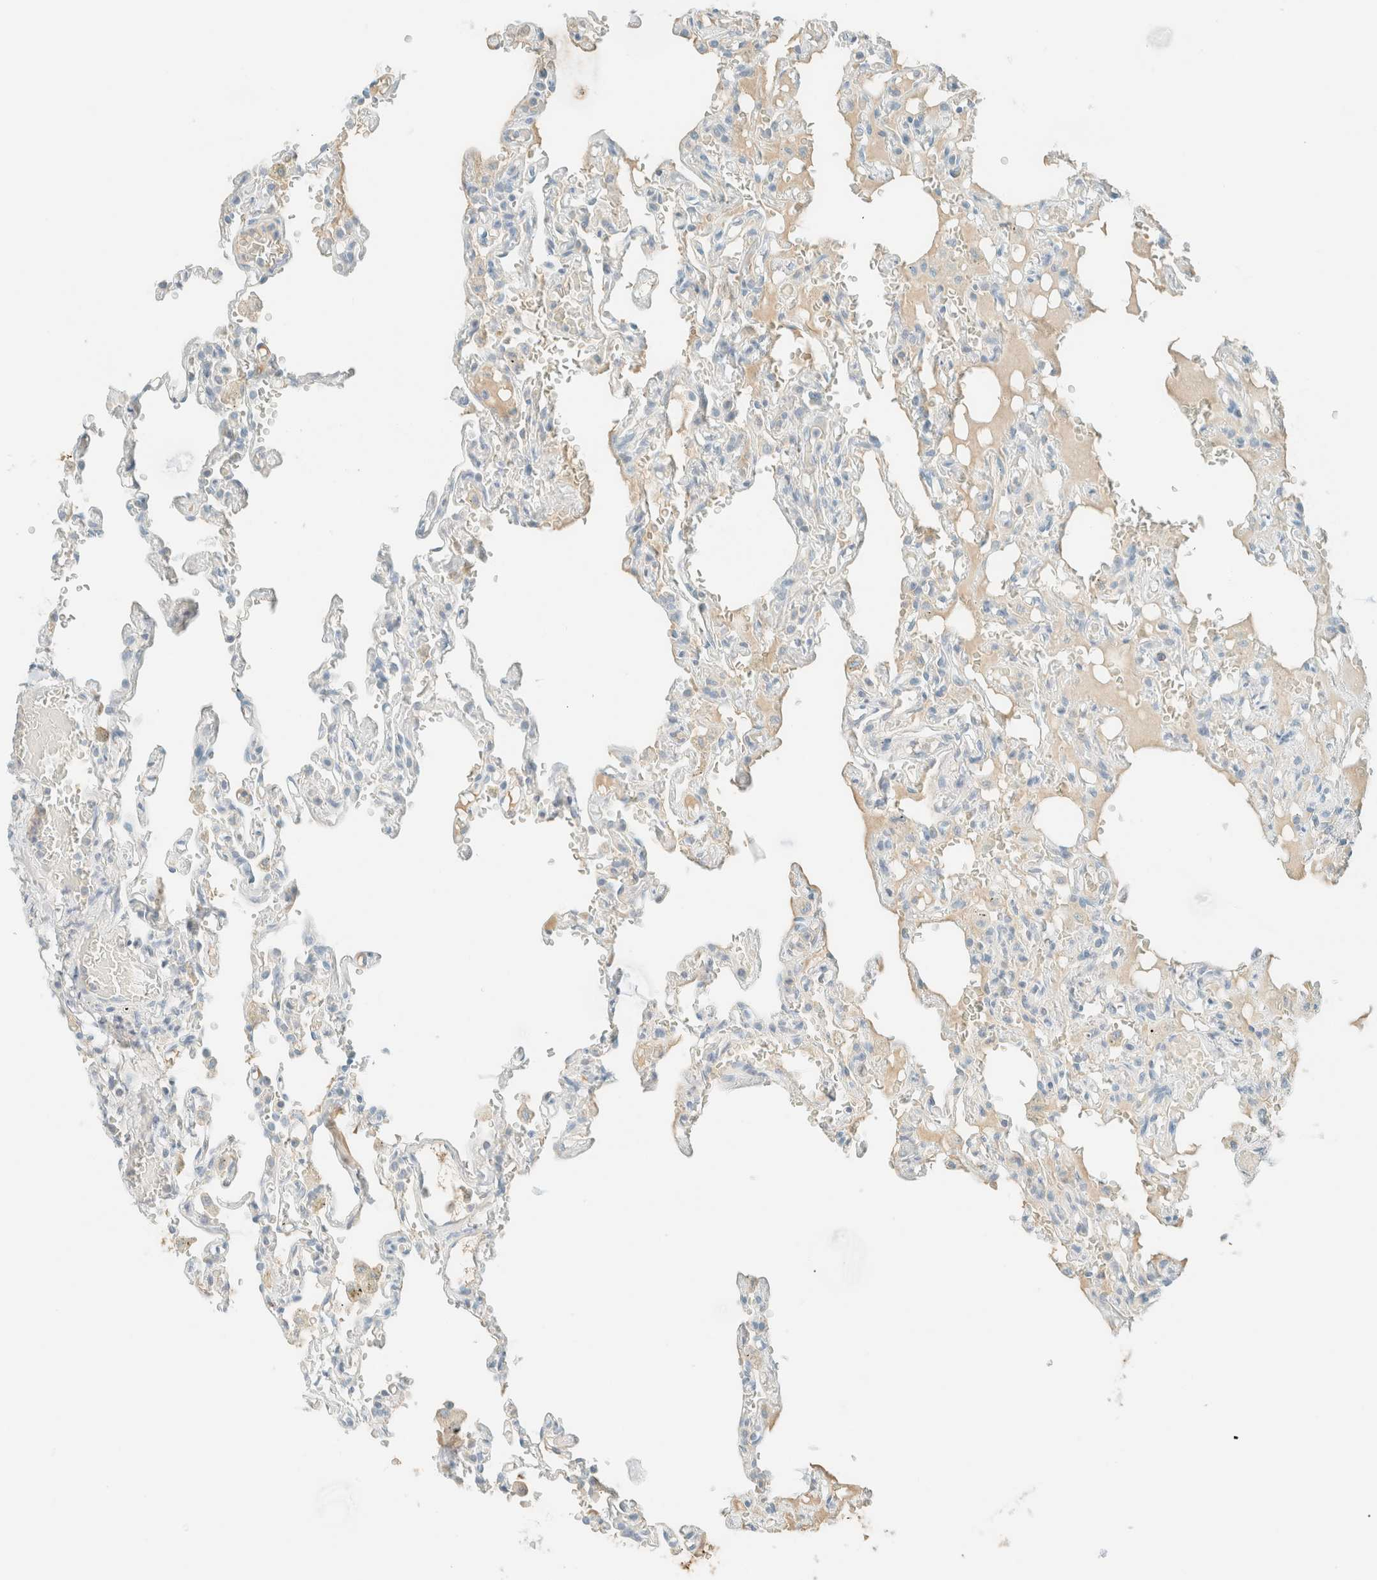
{"staining": {"intensity": "negative", "quantity": "none", "location": "none"}, "tissue": "lung", "cell_type": "Alveolar cells", "image_type": "normal", "snomed": [{"axis": "morphology", "description": "Normal tissue, NOS"}, {"axis": "topography", "description": "Lung"}], "caption": "This is an IHC micrograph of unremarkable human lung. There is no expression in alveolar cells.", "gene": "GPA33", "patient": {"sex": "male", "age": 21}}